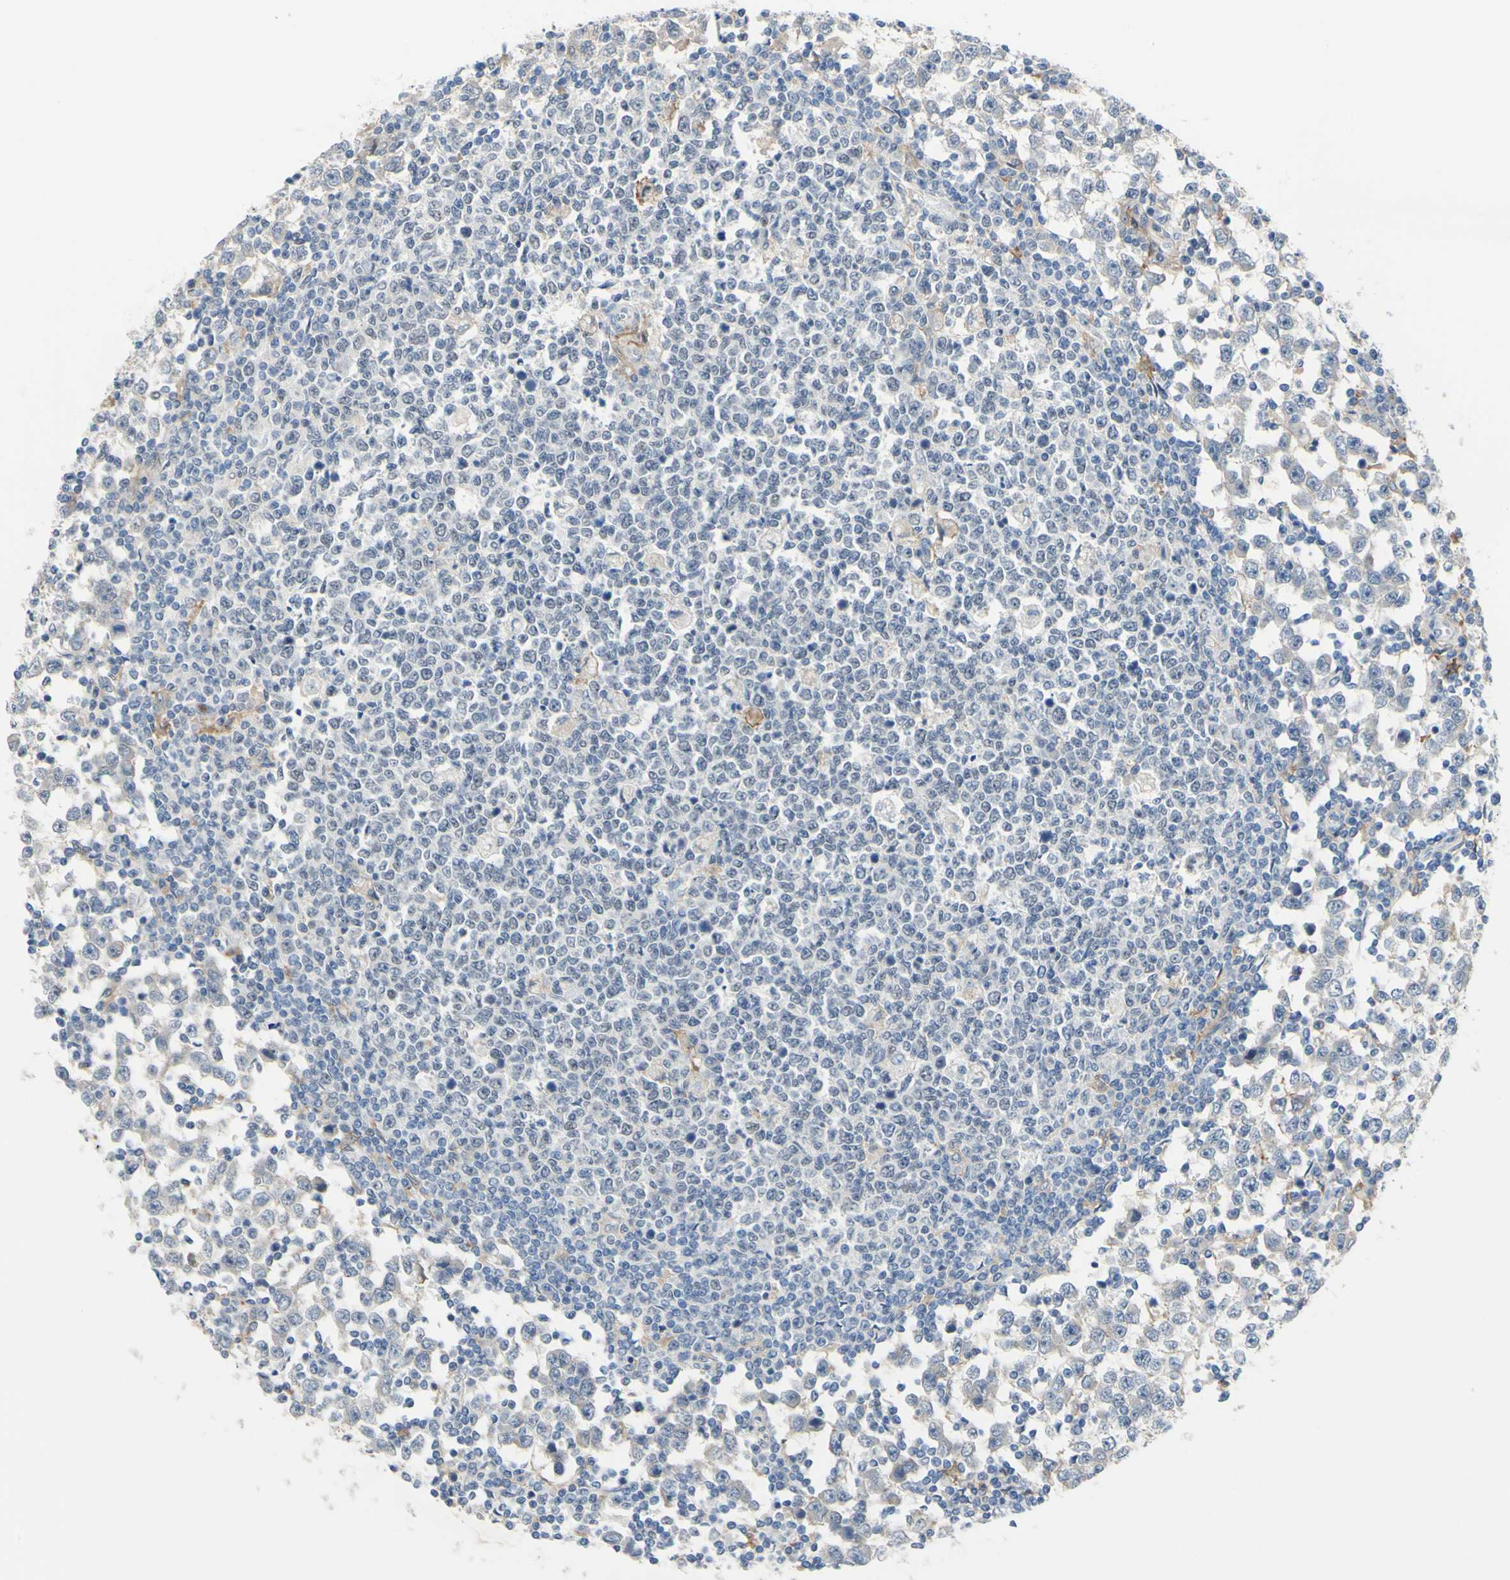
{"staining": {"intensity": "negative", "quantity": "none", "location": "none"}, "tissue": "testis cancer", "cell_type": "Tumor cells", "image_type": "cancer", "snomed": [{"axis": "morphology", "description": "Seminoma, NOS"}, {"axis": "topography", "description": "Testis"}], "caption": "Tumor cells show no significant protein positivity in testis cancer.", "gene": "FCGR2A", "patient": {"sex": "male", "age": 65}}